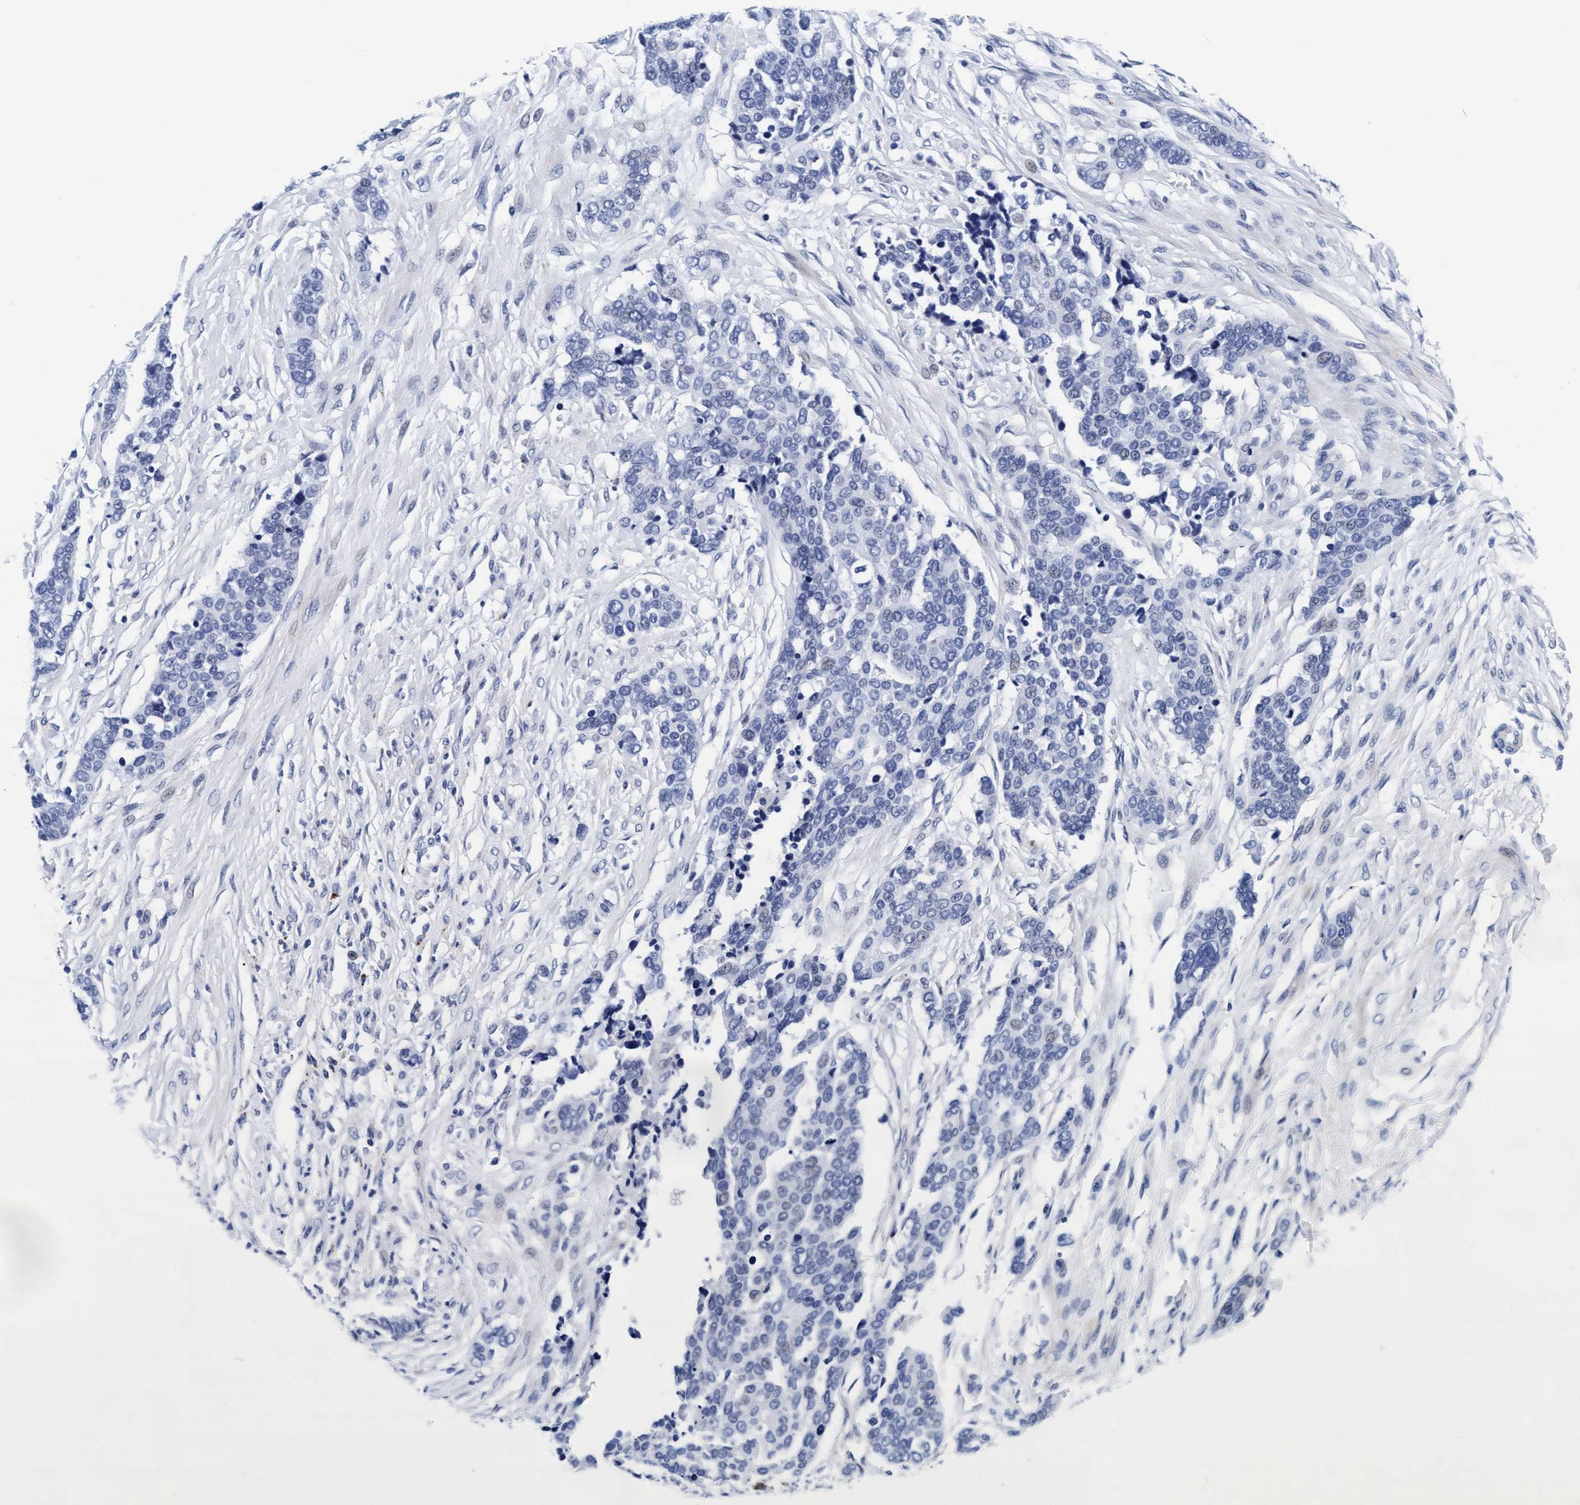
{"staining": {"intensity": "negative", "quantity": "none", "location": "none"}, "tissue": "ovarian cancer", "cell_type": "Tumor cells", "image_type": "cancer", "snomed": [{"axis": "morphology", "description": "Cystadenocarcinoma, serous, NOS"}, {"axis": "topography", "description": "Ovary"}], "caption": "A photomicrograph of human ovarian serous cystadenocarcinoma is negative for staining in tumor cells.", "gene": "ARSG", "patient": {"sex": "female", "age": 44}}